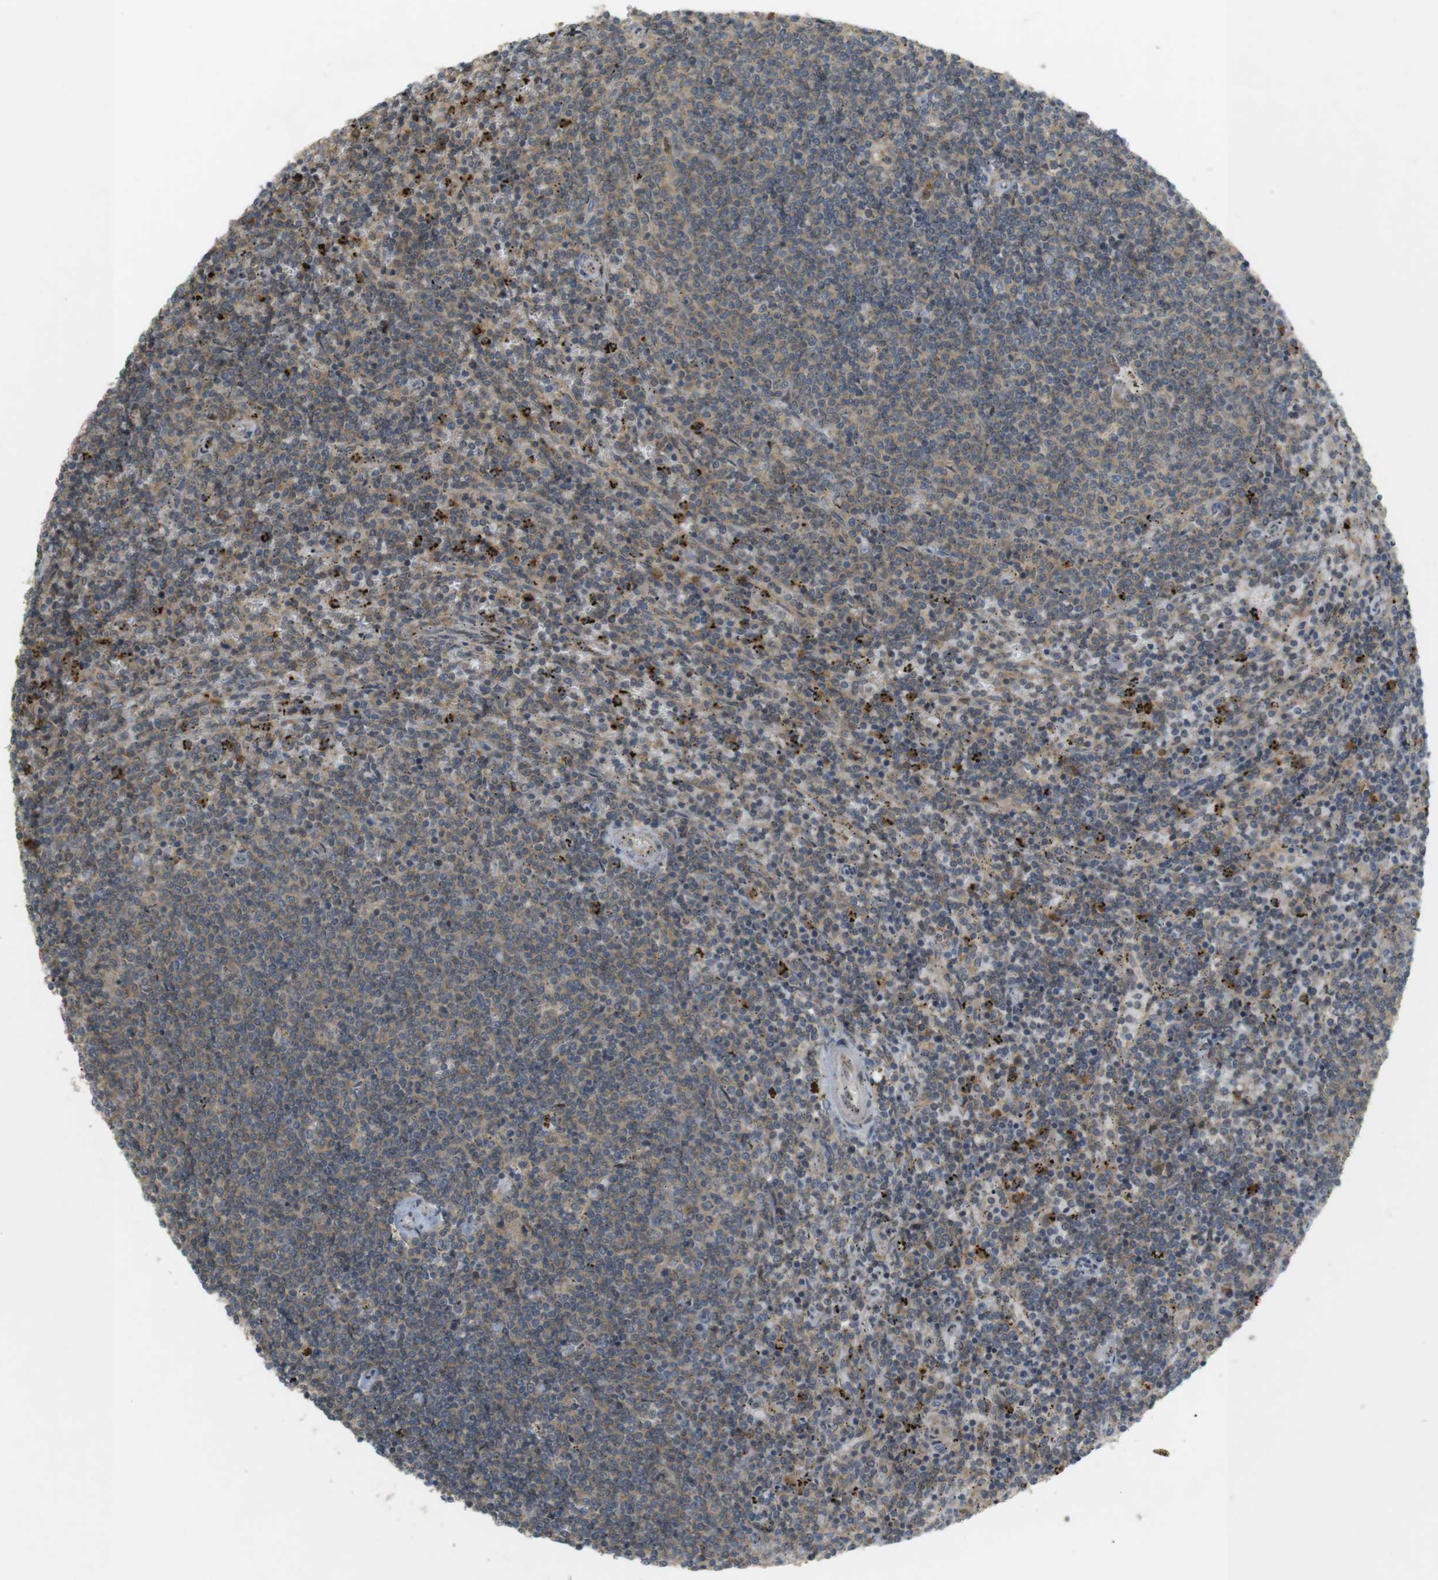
{"staining": {"intensity": "weak", "quantity": "25%-75%", "location": "cytoplasmic/membranous"}, "tissue": "lymphoma", "cell_type": "Tumor cells", "image_type": "cancer", "snomed": [{"axis": "morphology", "description": "Malignant lymphoma, non-Hodgkin's type, Low grade"}, {"axis": "topography", "description": "Spleen"}], "caption": "Tumor cells demonstrate low levels of weak cytoplasmic/membranous positivity in about 25%-75% of cells in human low-grade malignant lymphoma, non-Hodgkin's type.", "gene": "TMX3", "patient": {"sex": "female", "age": 50}}